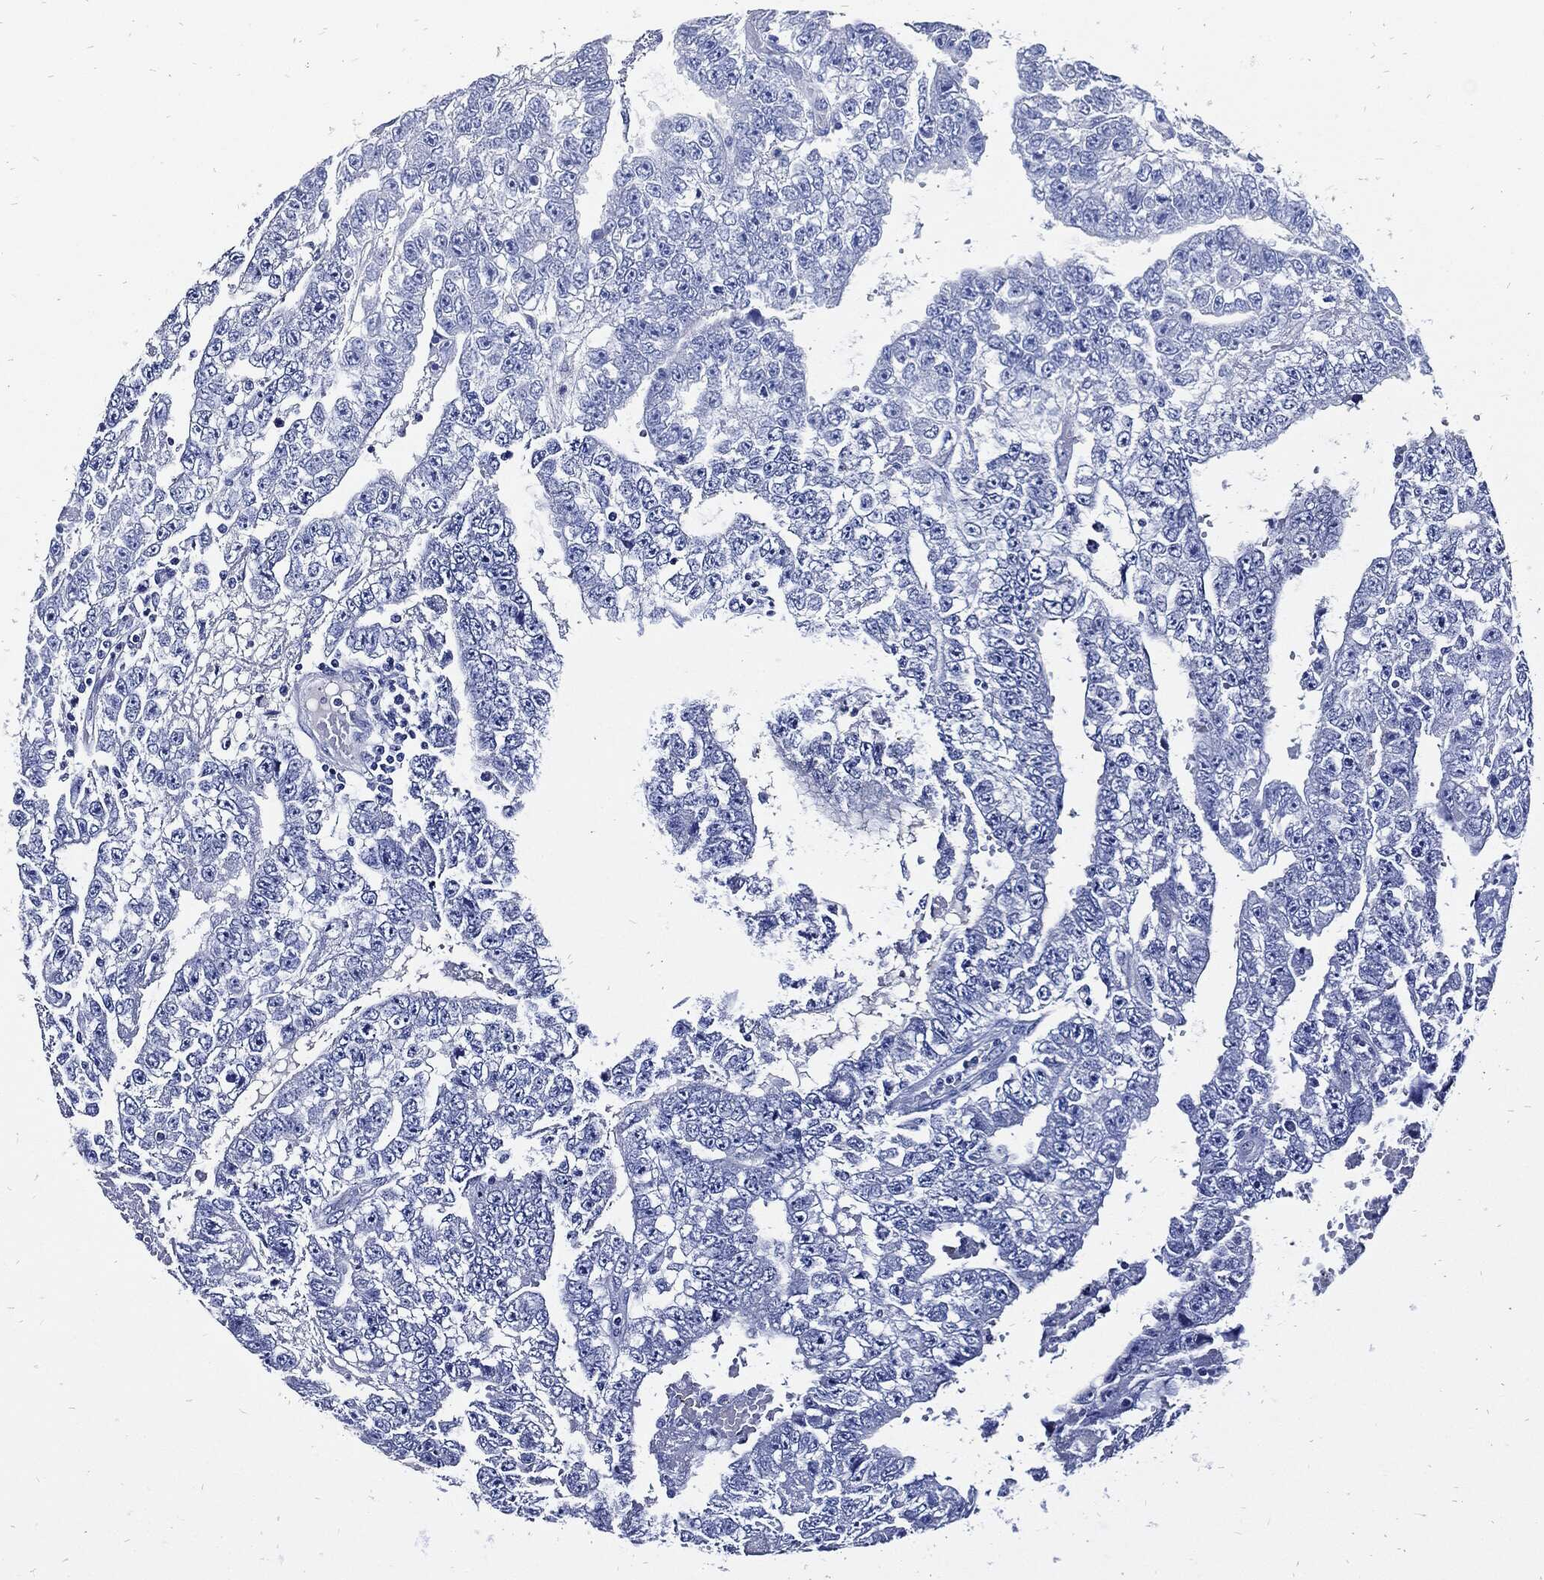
{"staining": {"intensity": "negative", "quantity": "none", "location": "none"}, "tissue": "testis cancer", "cell_type": "Tumor cells", "image_type": "cancer", "snomed": [{"axis": "morphology", "description": "Carcinoma, Embryonal, NOS"}, {"axis": "topography", "description": "Testis"}], "caption": "Tumor cells are negative for brown protein staining in embryonal carcinoma (testis). (Stains: DAB immunohistochemistry (IHC) with hematoxylin counter stain, Microscopy: brightfield microscopy at high magnification).", "gene": "FABP4", "patient": {"sex": "male", "age": 25}}